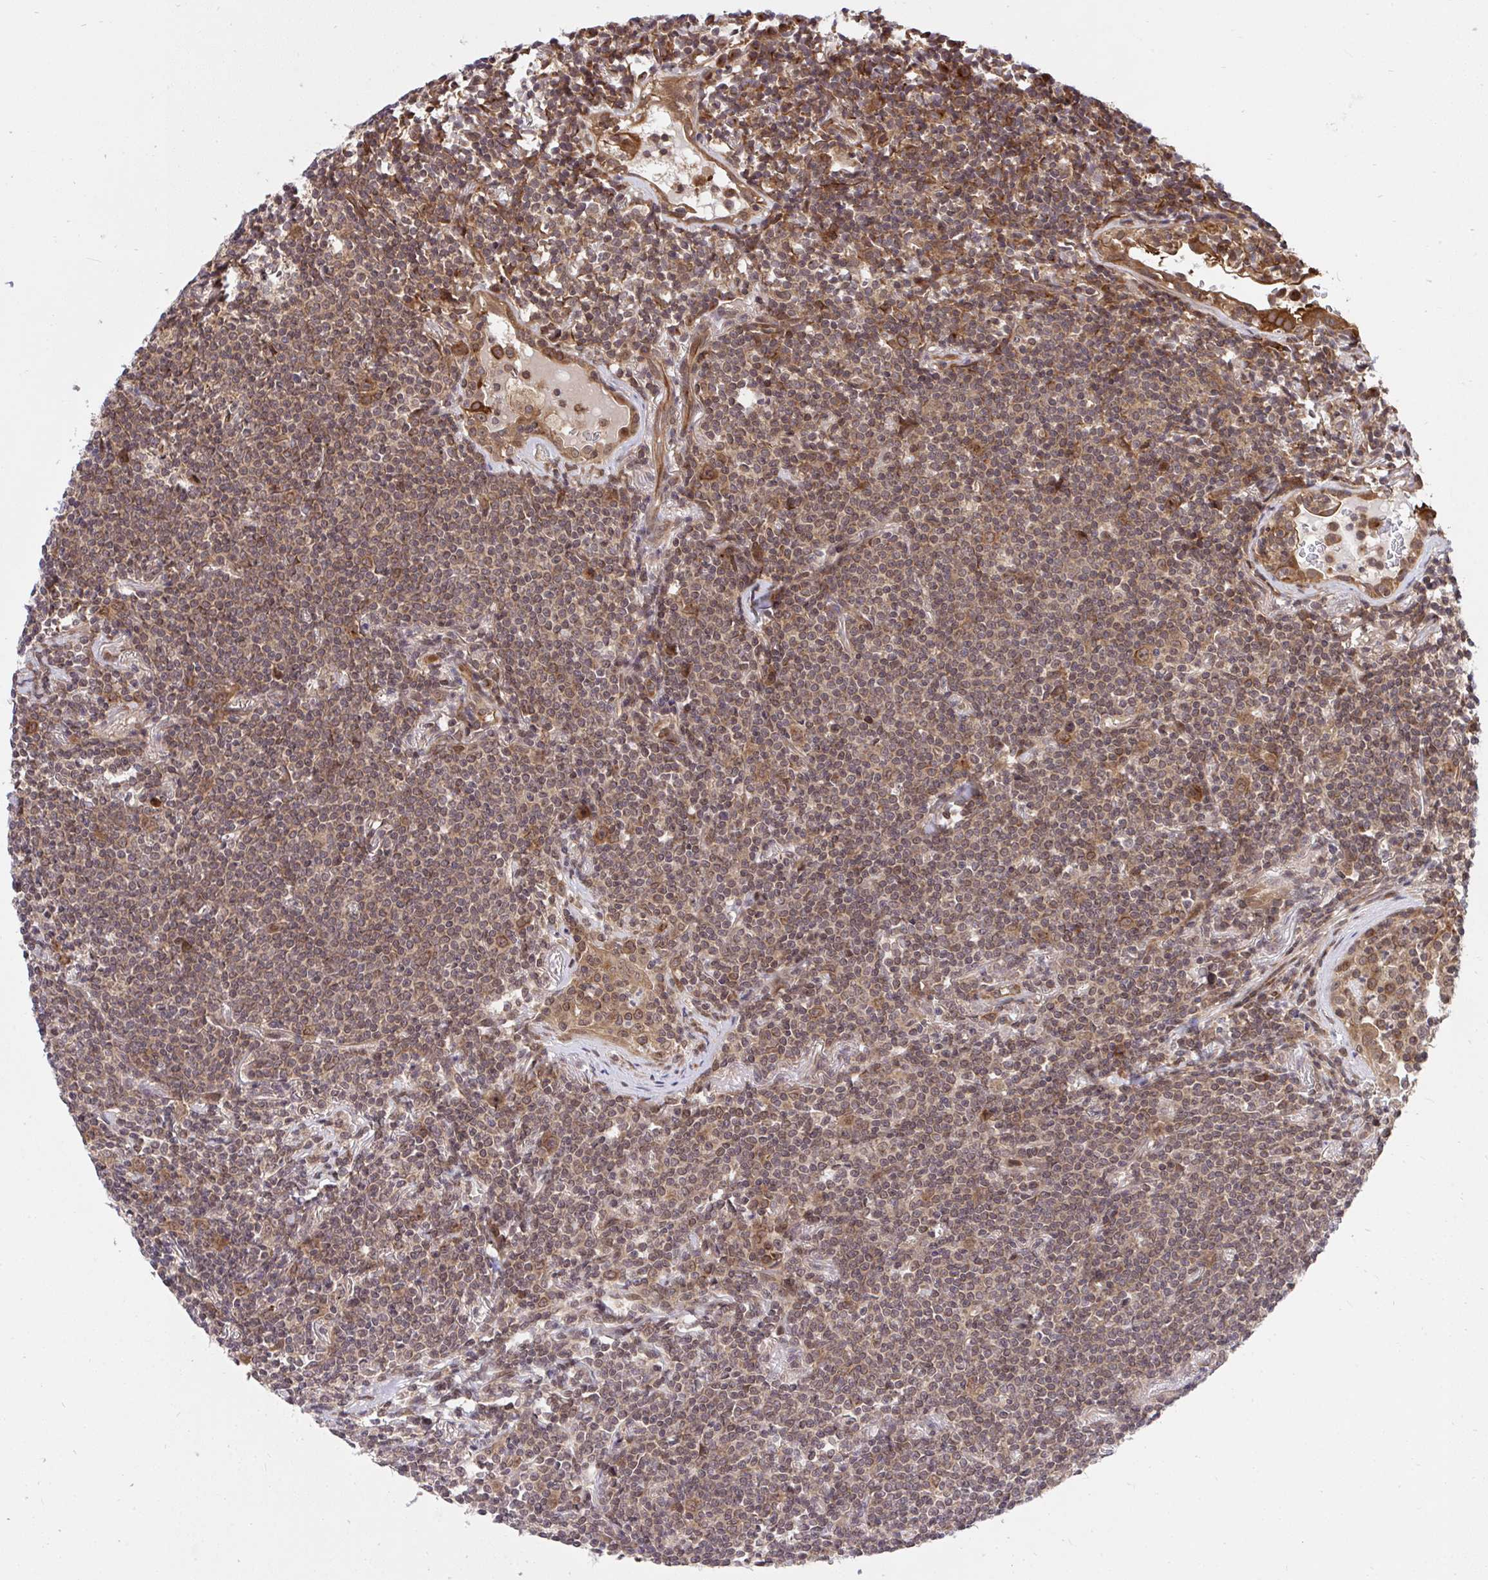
{"staining": {"intensity": "weak", "quantity": ">75%", "location": "cytoplasmic/membranous"}, "tissue": "lymphoma", "cell_type": "Tumor cells", "image_type": "cancer", "snomed": [{"axis": "morphology", "description": "Malignant lymphoma, non-Hodgkin's type, Low grade"}, {"axis": "topography", "description": "Lung"}], "caption": "The immunohistochemical stain highlights weak cytoplasmic/membranous expression in tumor cells of malignant lymphoma, non-Hodgkin's type (low-grade) tissue.", "gene": "ERI1", "patient": {"sex": "female", "age": 71}}